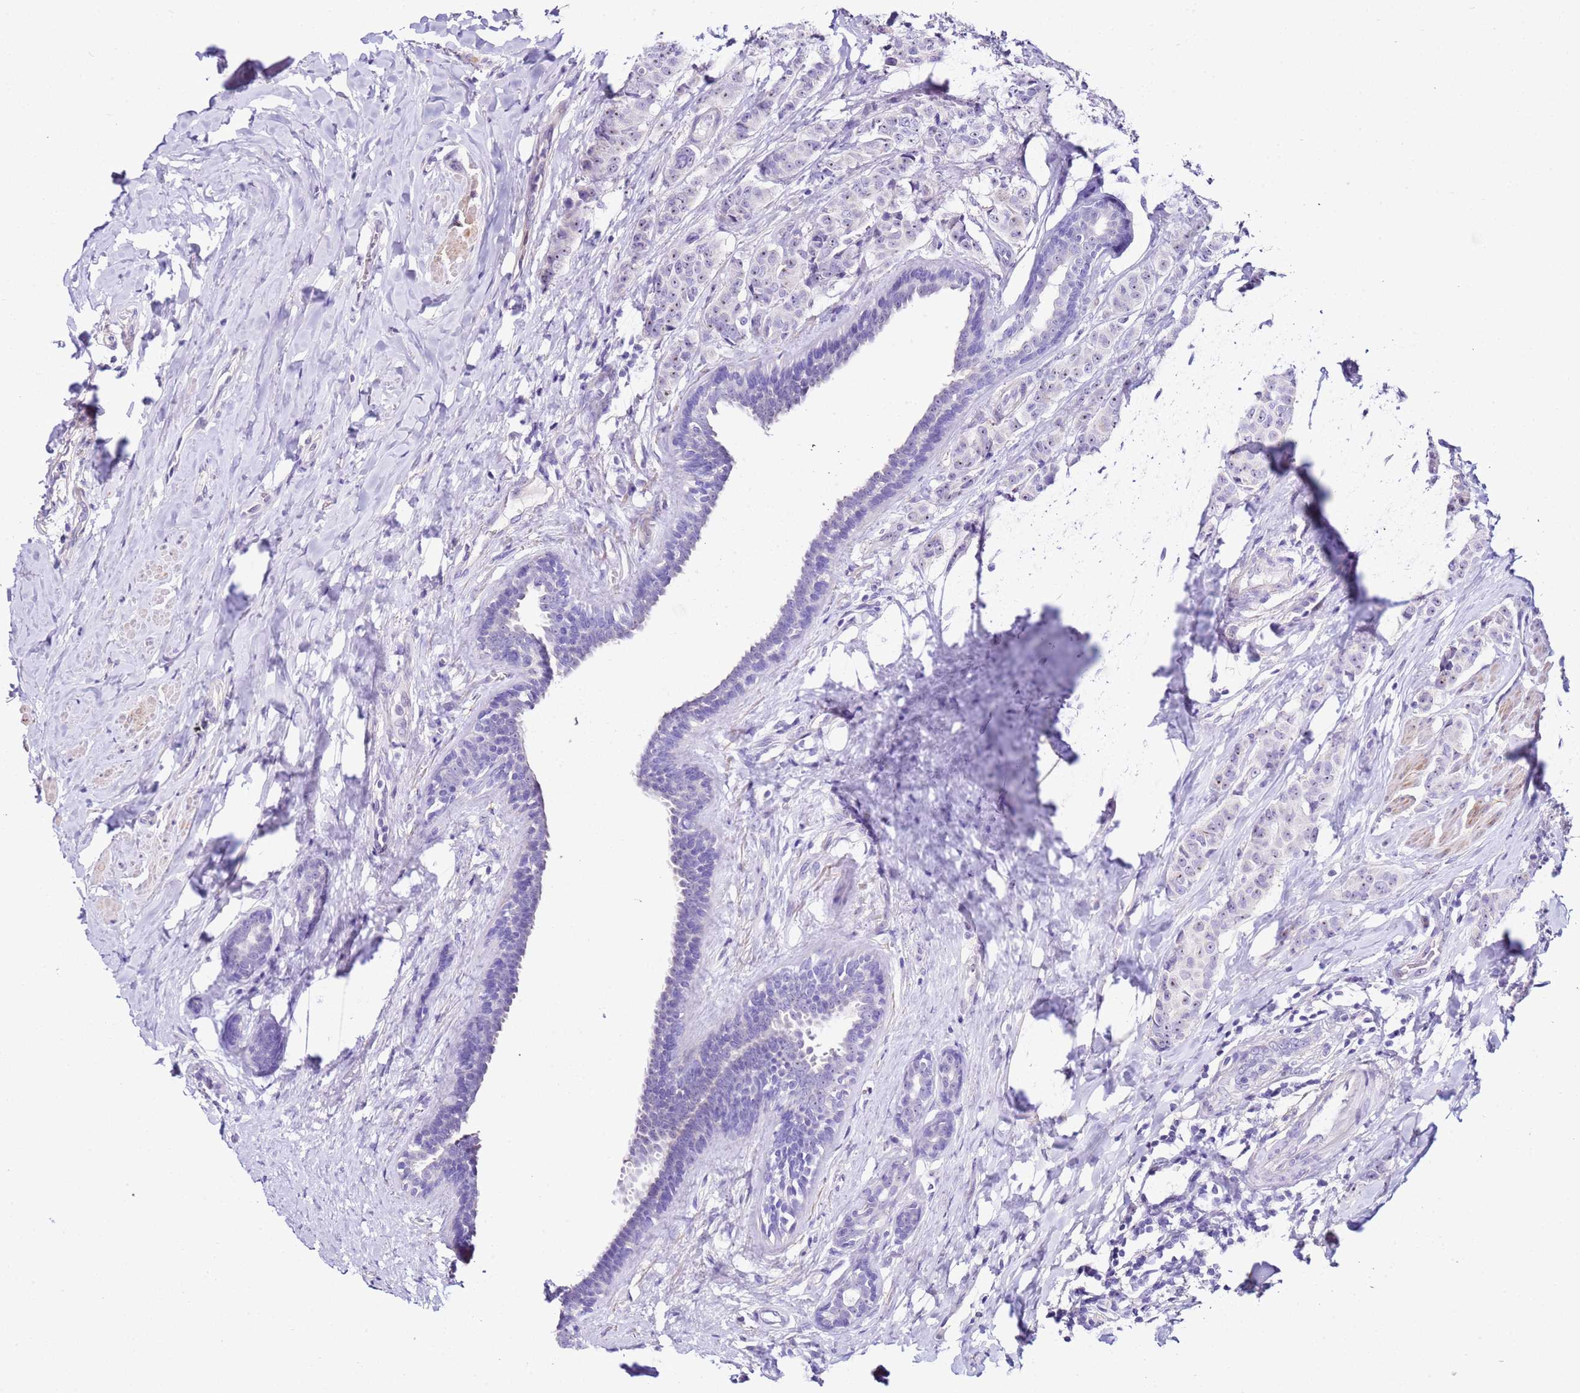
{"staining": {"intensity": "negative", "quantity": "none", "location": "none"}, "tissue": "breast cancer", "cell_type": "Tumor cells", "image_type": "cancer", "snomed": [{"axis": "morphology", "description": "Duct carcinoma"}, {"axis": "topography", "description": "Breast"}], "caption": "High power microscopy micrograph of an IHC image of breast cancer (intraductal carcinoma), revealing no significant positivity in tumor cells. Nuclei are stained in blue.", "gene": "HGD", "patient": {"sex": "female", "age": 40}}